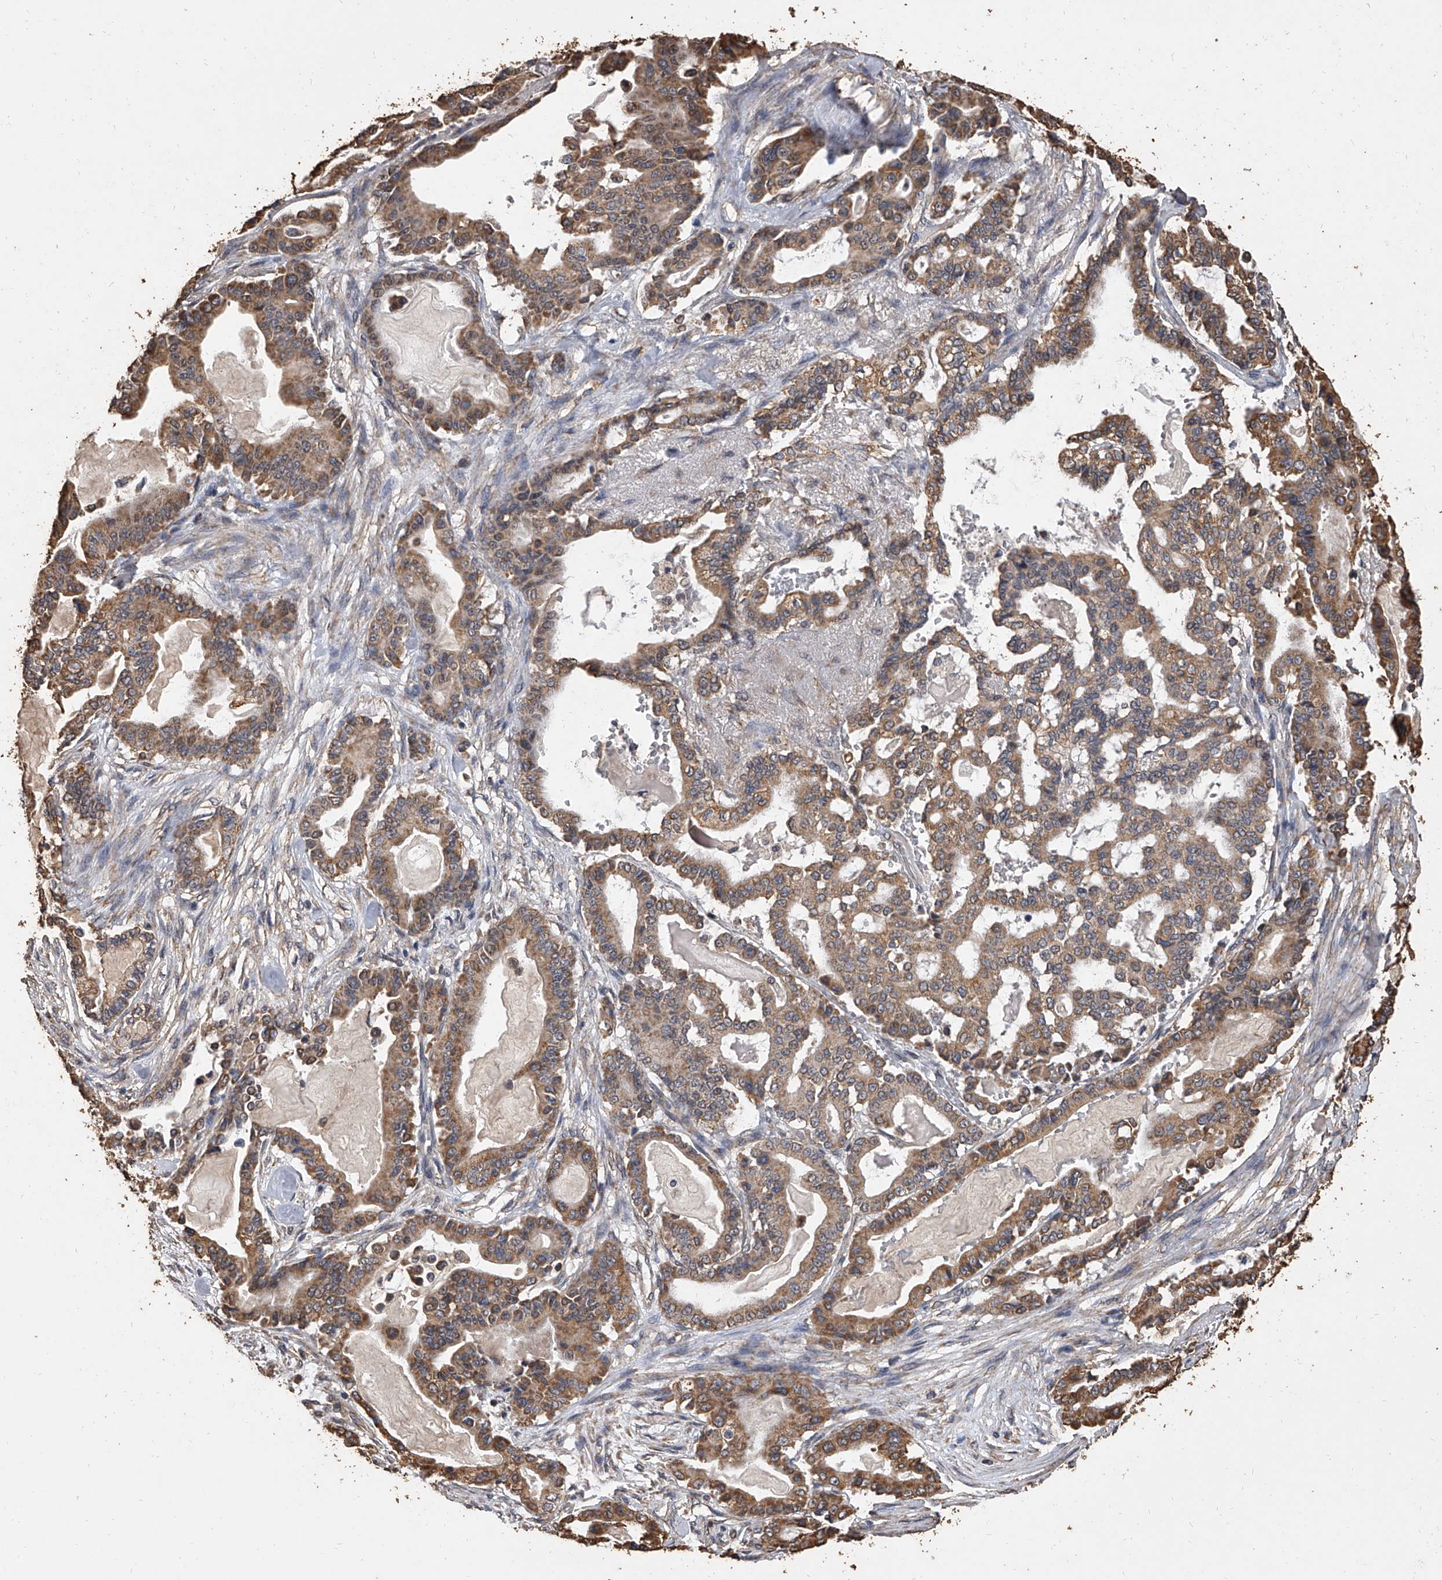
{"staining": {"intensity": "moderate", "quantity": ">75%", "location": "cytoplasmic/membranous"}, "tissue": "pancreatic cancer", "cell_type": "Tumor cells", "image_type": "cancer", "snomed": [{"axis": "morphology", "description": "Adenocarcinoma, NOS"}, {"axis": "topography", "description": "Pancreas"}], "caption": "This photomicrograph shows adenocarcinoma (pancreatic) stained with immunohistochemistry (IHC) to label a protein in brown. The cytoplasmic/membranous of tumor cells show moderate positivity for the protein. Nuclei are counter-stained blue.", "gene": "MRPL28", "patient": {"sex": "male", "age": 63}}